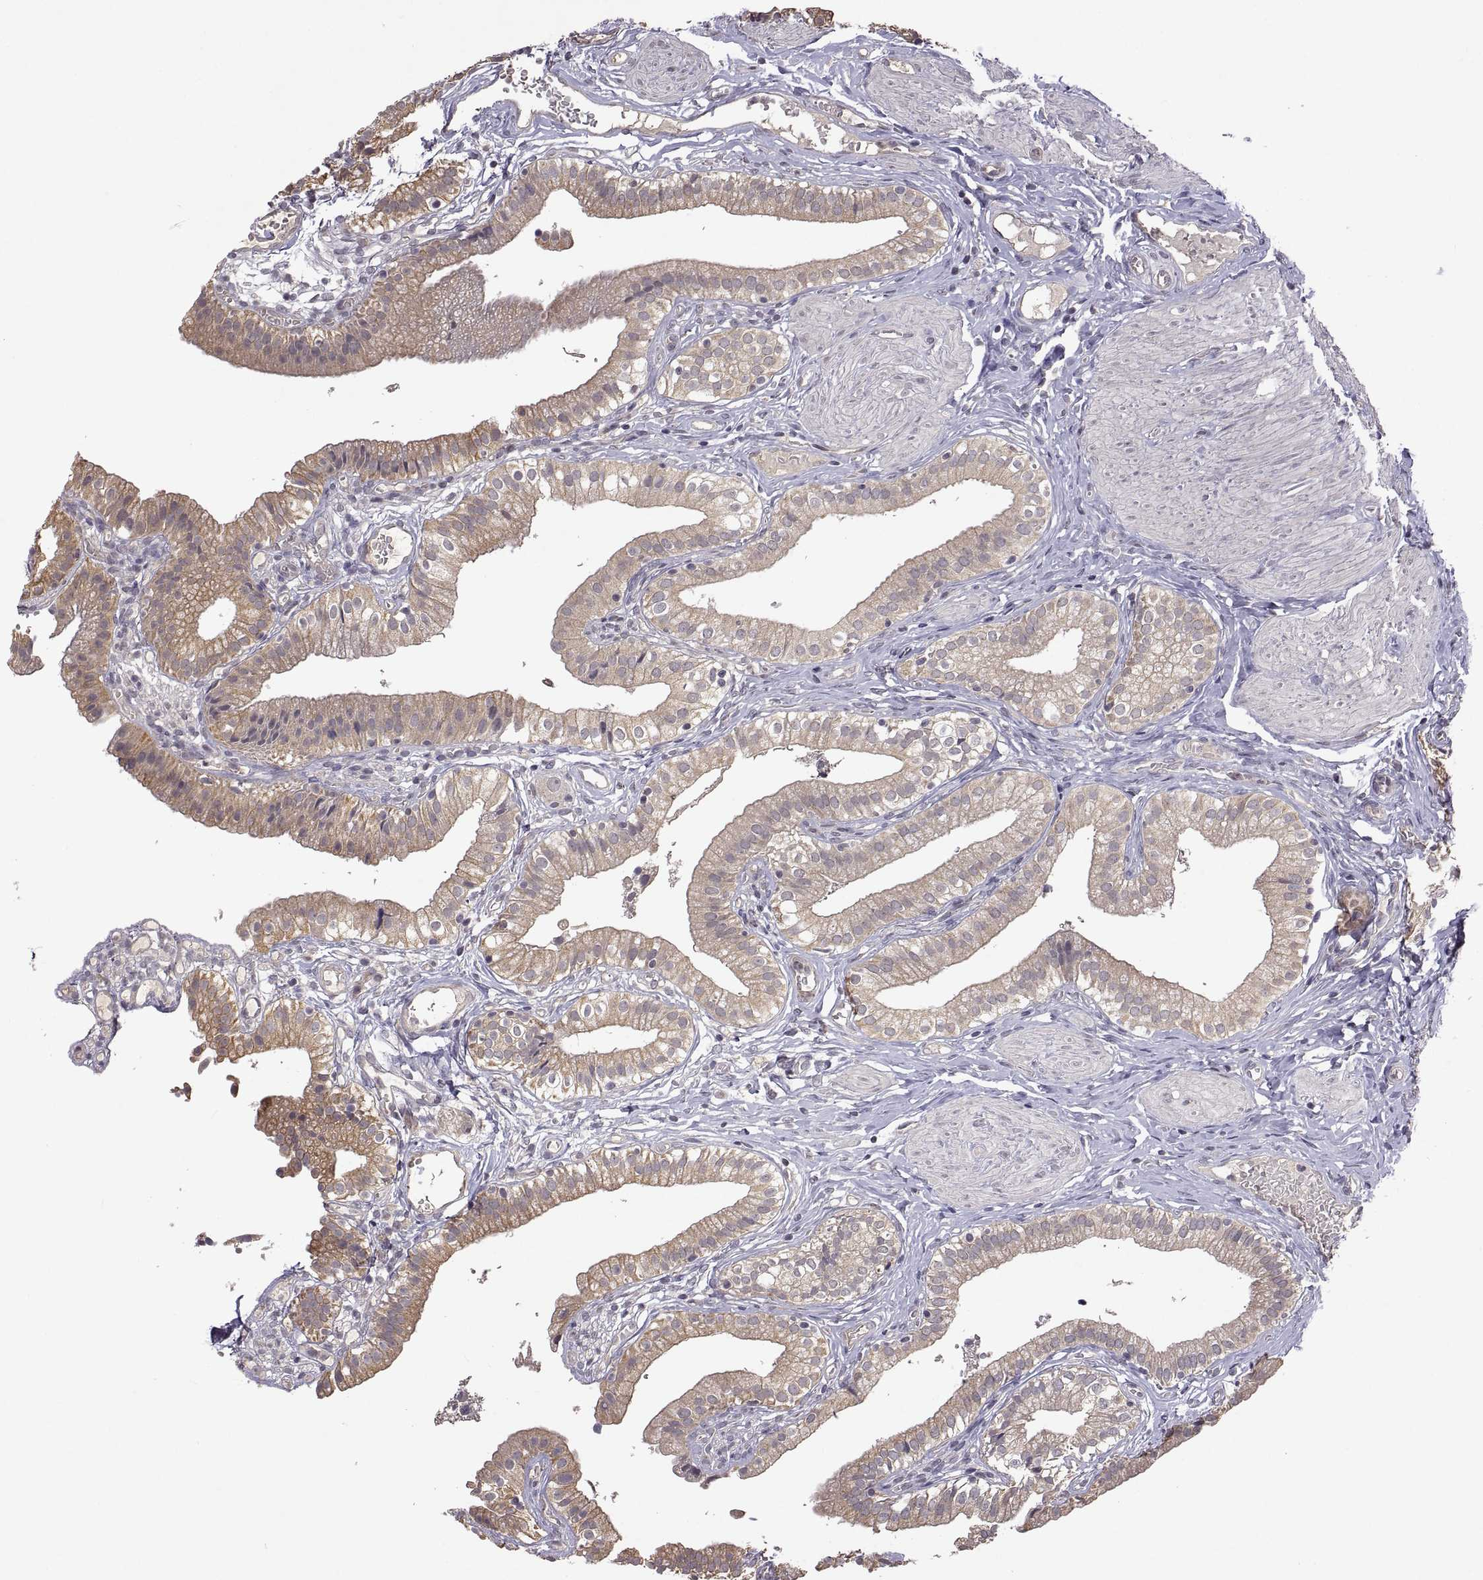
{"staining": {"intensity": "moderate", "quantity": "25%-75%", "location": "cytoplasmic/membranous"}, "tissue": "gallbladder", "cell_type": "Glandular cells", "image_type": "normal", "snomed": [{"axis": "morphology", "description": "Normal tissue, NOS"}, {"axis": "topography", "description": "Gallbladder"}], "caption": "Gallbladder stained with DAB (3,3'-diaminobenzidine) IHC exhibits medium levels of moderate cytoplasmic/membranous expression in approximately 25%-75% of glandular cells. The staining was performed using DAB (3,3'-diaminobenzidine) to visualize the protein expression in brown, while the nuclei were stained in blue with hematoxylin (Magnification: 20x).", "gene": "LAMA1", "patient": {"sex": "female", "age": 47}}